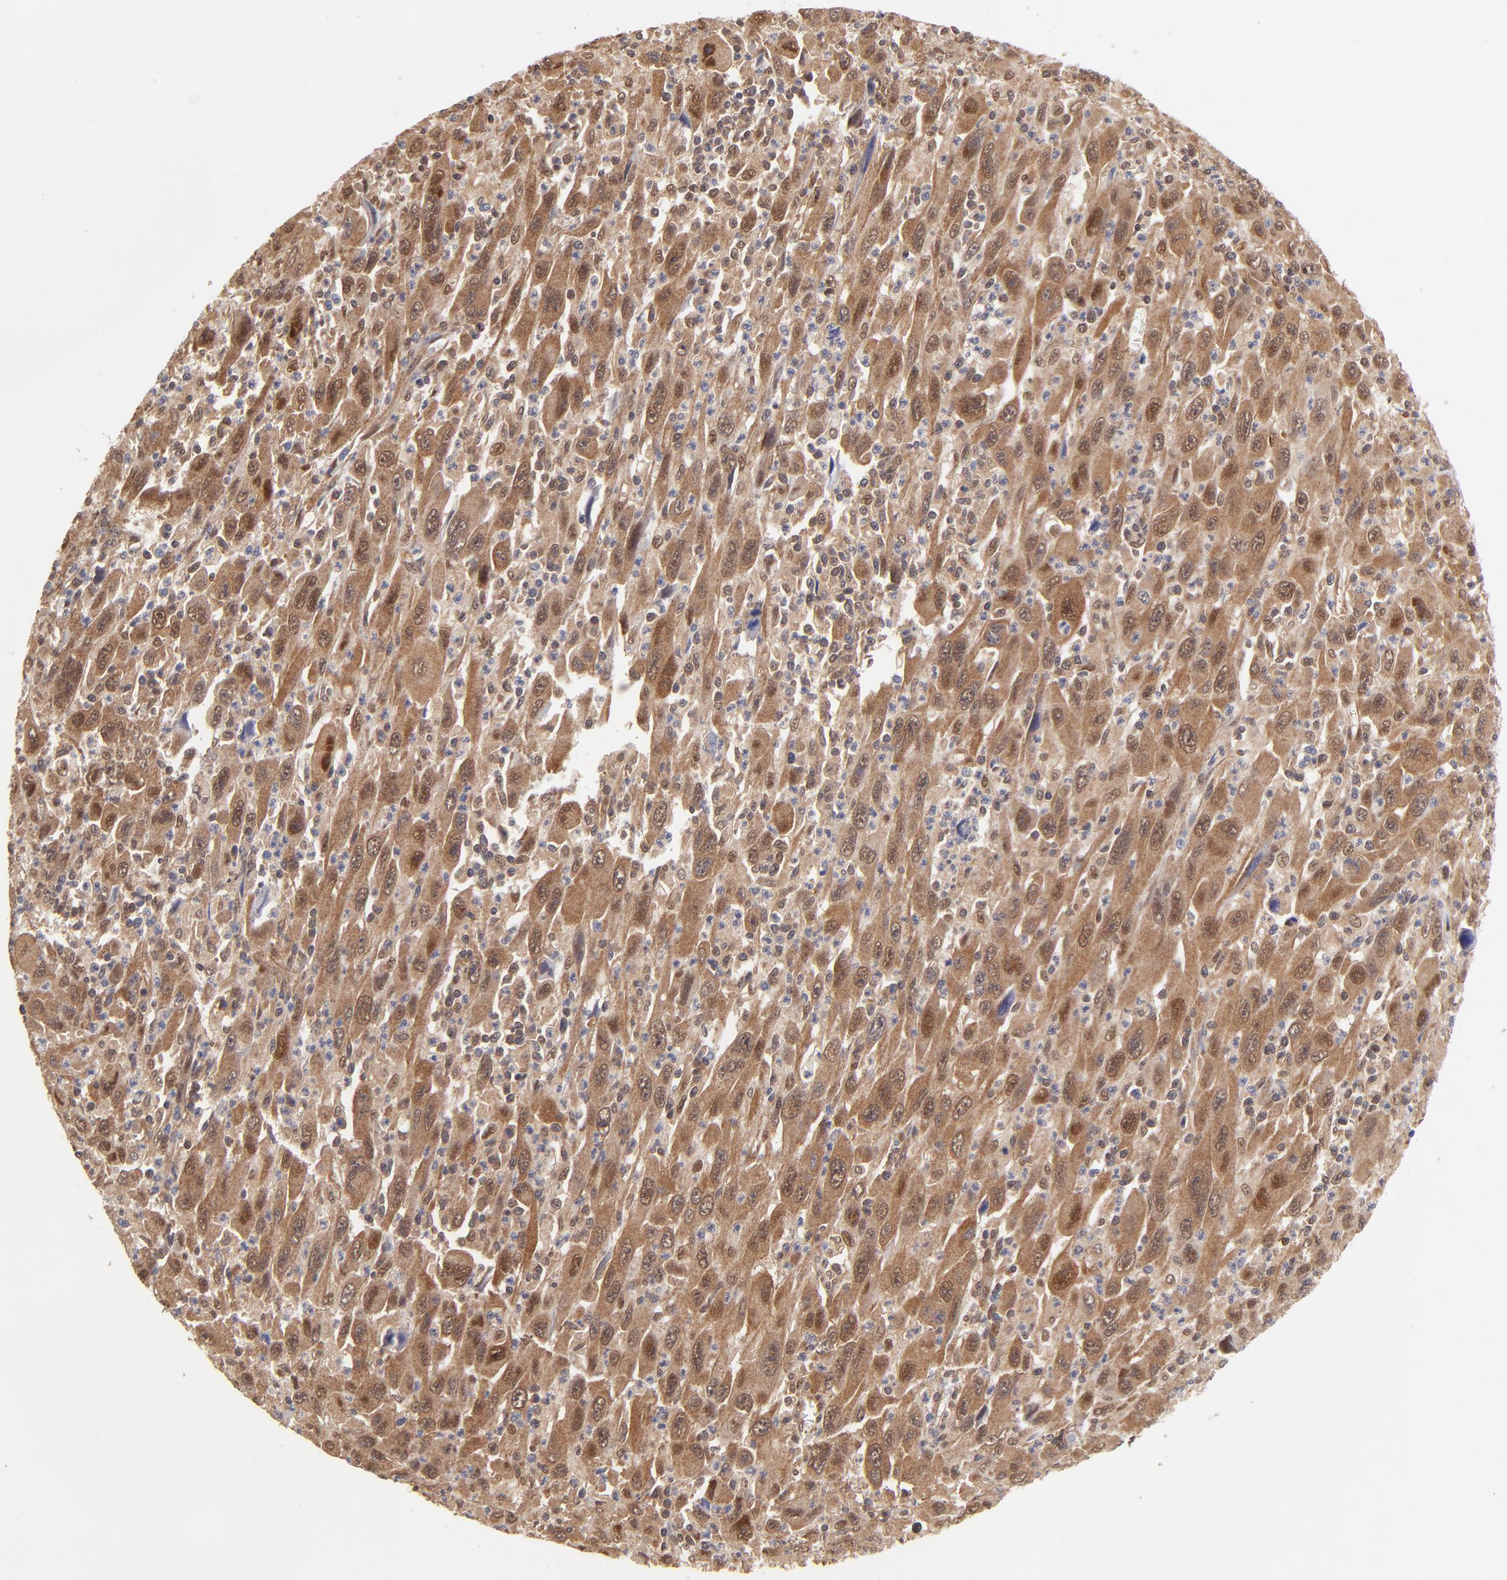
{"staining": {"intensity": "moderate", "quantity": "25%-75%", "location": "cytoplasmic/membranous,nuclear"}, "tissue": "melanoma", "cell_type": "Tumor cells", "image_type": "cancer", "snomed": [{"axis": "morphology", "description": "Malignant melanoma, Metastatic site"}, {"axis": "topography", "description": "Skin"}], "caption": "Malignant melanoma (metastatic site) tissue shows moderate cytoplasmic/membranous and nuclear positivity in about 25%-75% of tumor cells, visualized by immunohistochemistry.", "gene": "PSMC4", "patient": {"sex": "female", "age": 56}}